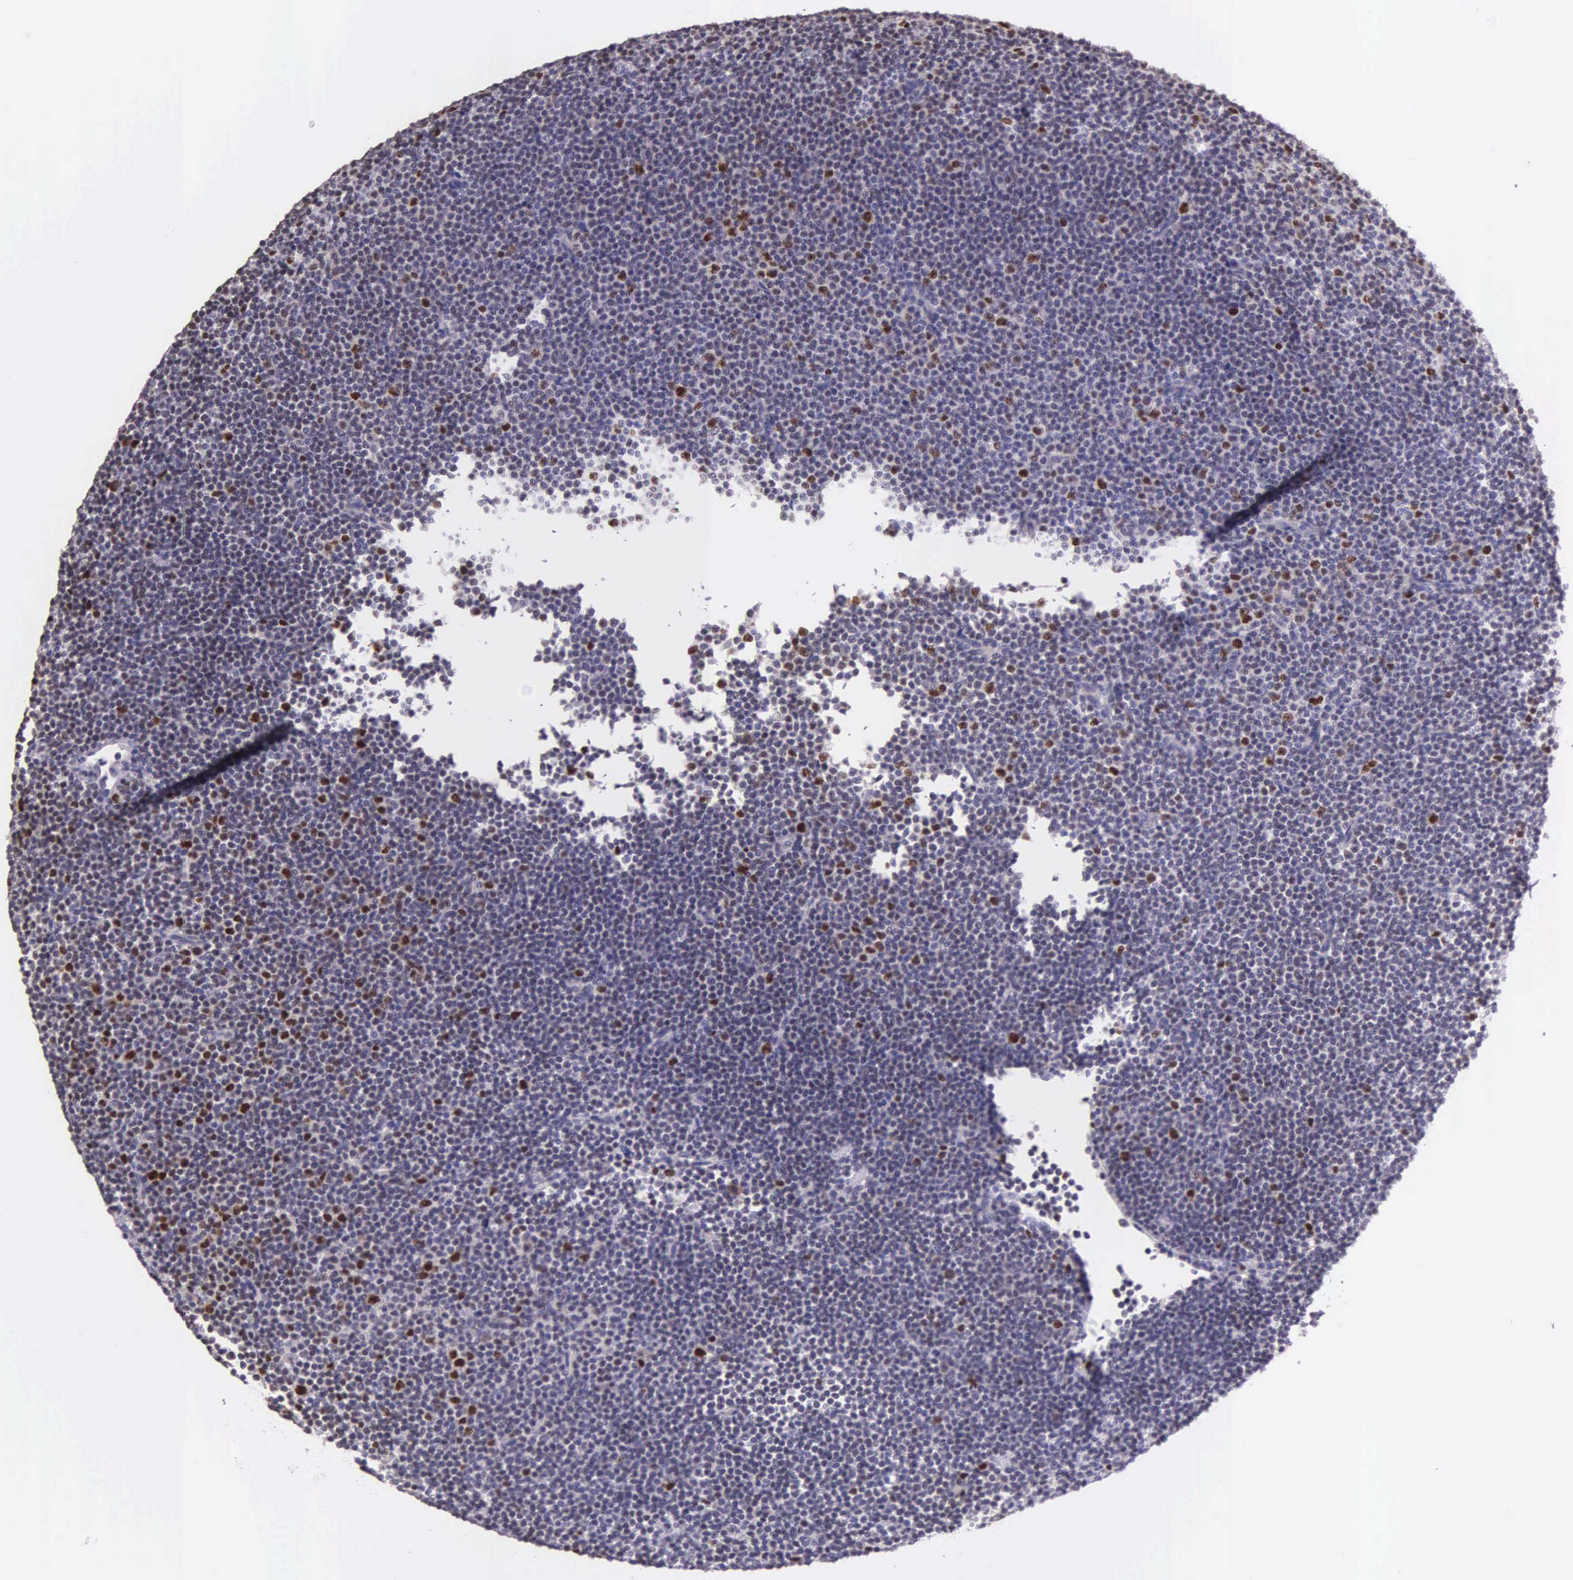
{"staining": {"intensity": "moderate", "quantity": "<25%", "location": "nuclear"}, "tissue": "lymphoma", "cell_type": "Tumor cells", "image_type": "cancer", "snomed": [{"axis": "morphology", "description": "Malignant lymphoma, non-Hodgkin's type, Low grade"}, {"axis": "topography", "description": "Lymph node"}], "caption": "Moderate nuclear positivity is present in approximately <25% of tumor cells in low-grade malignant lymphoma, non-Hodgkin's type. (DAB IHC, brown staining for protein, blue staining for nuclei).", "gene": "MCM5", "patient": {"sex": "female", "age": 69}}